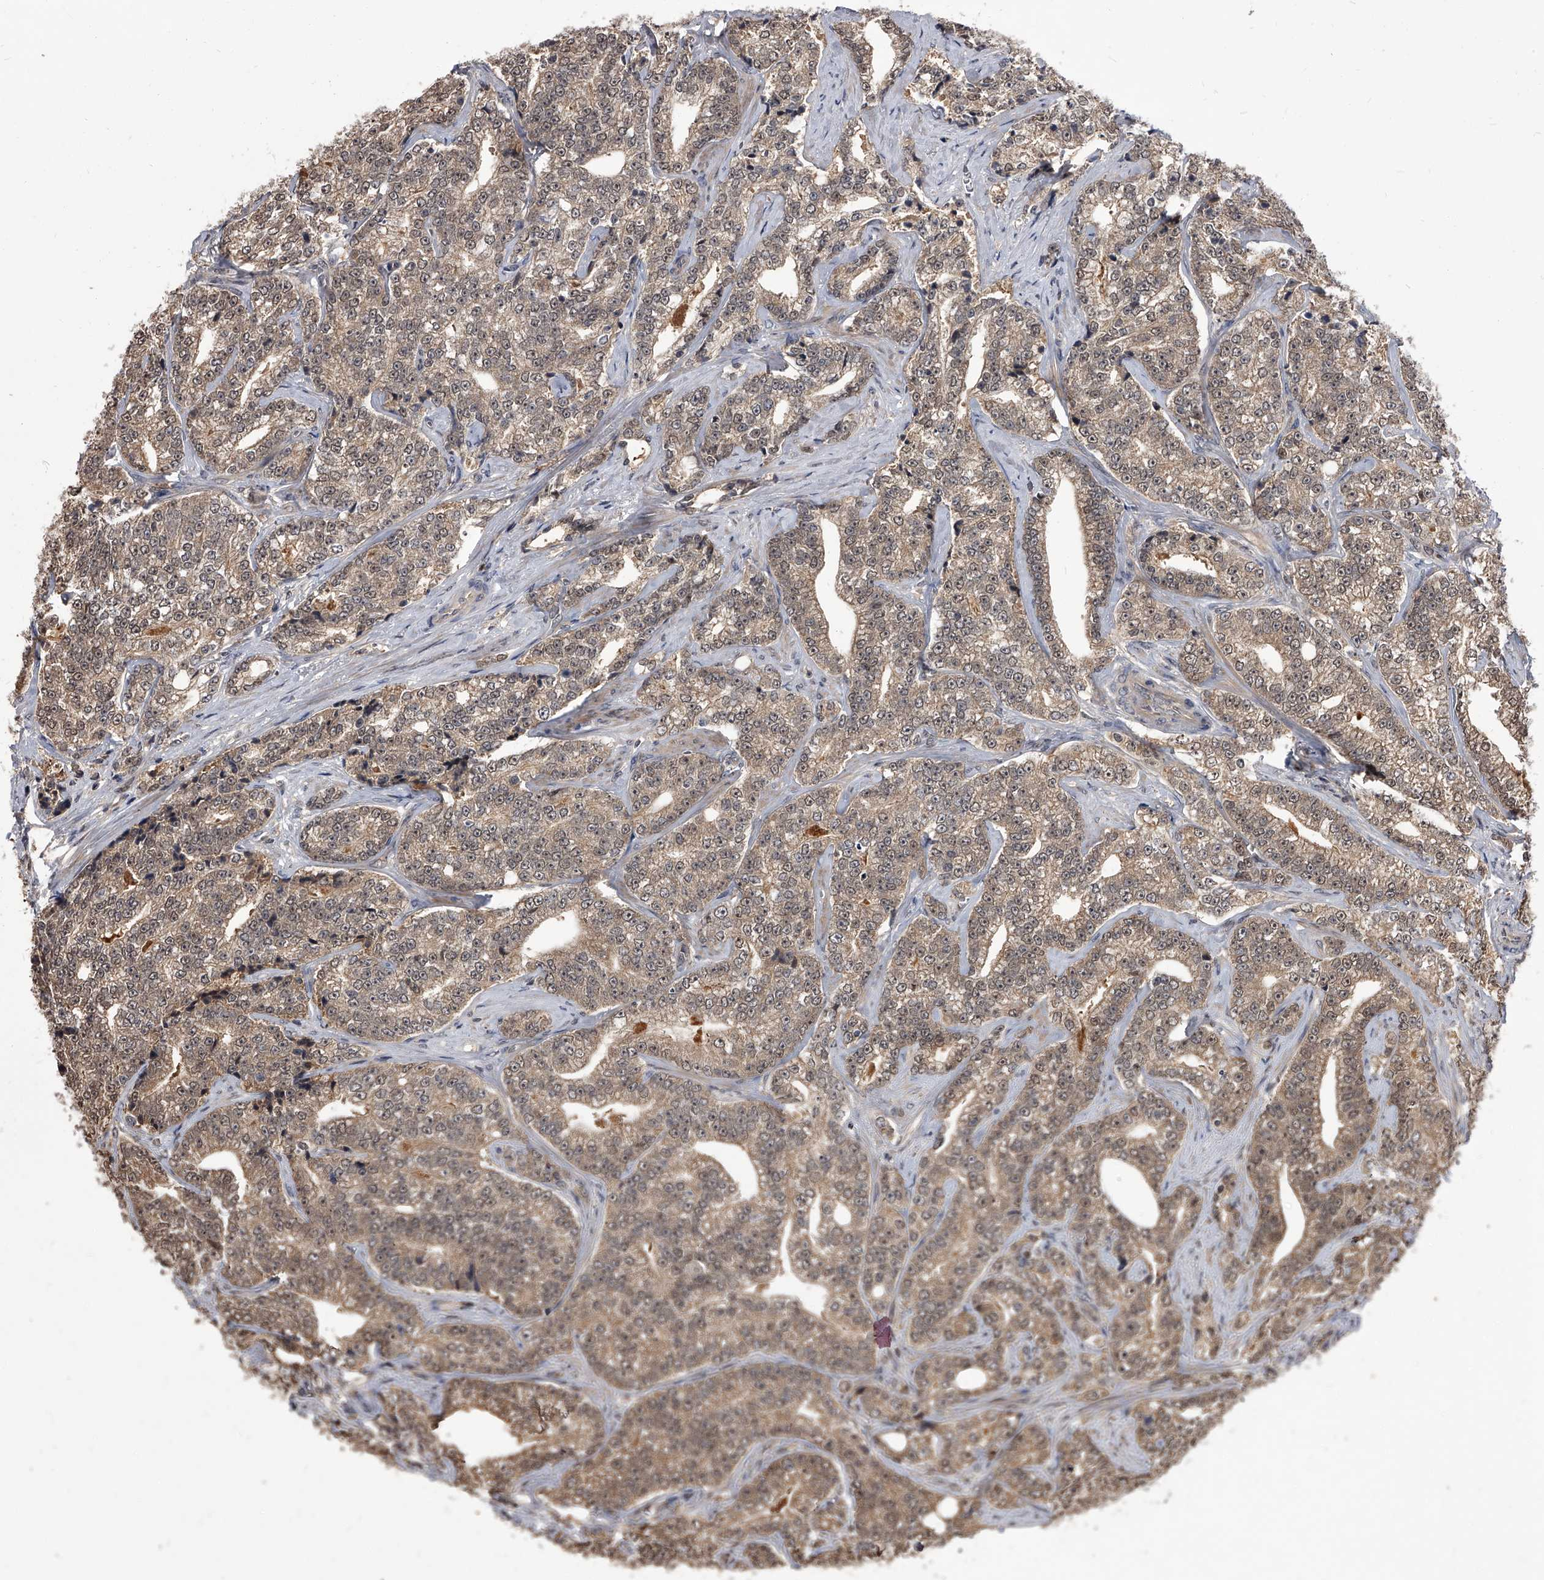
{"staining": {"intensity": "moderate", "quantity": ">75%", "location": "cytoplasmic/membranous,nuclear"}, "tissue": "prostate cancer", "cell_type": "Tumor cells", "image_type": "cancer", "snomed": [{"axis": "morphology", "description": "Adenocarcinoma, High grade"}, {"axis": "topography", "description": "Prostate and seminal vesicle, NOS"}], "caption": "Prostate cancer tissue shows moderate cytoplasmic/membranous and nuclear staining in about >75% of tumor cells, visualized by immunohistochemistry.", "gene": "SLC18B1", "patient": {"sex": "male", "age": 67}}